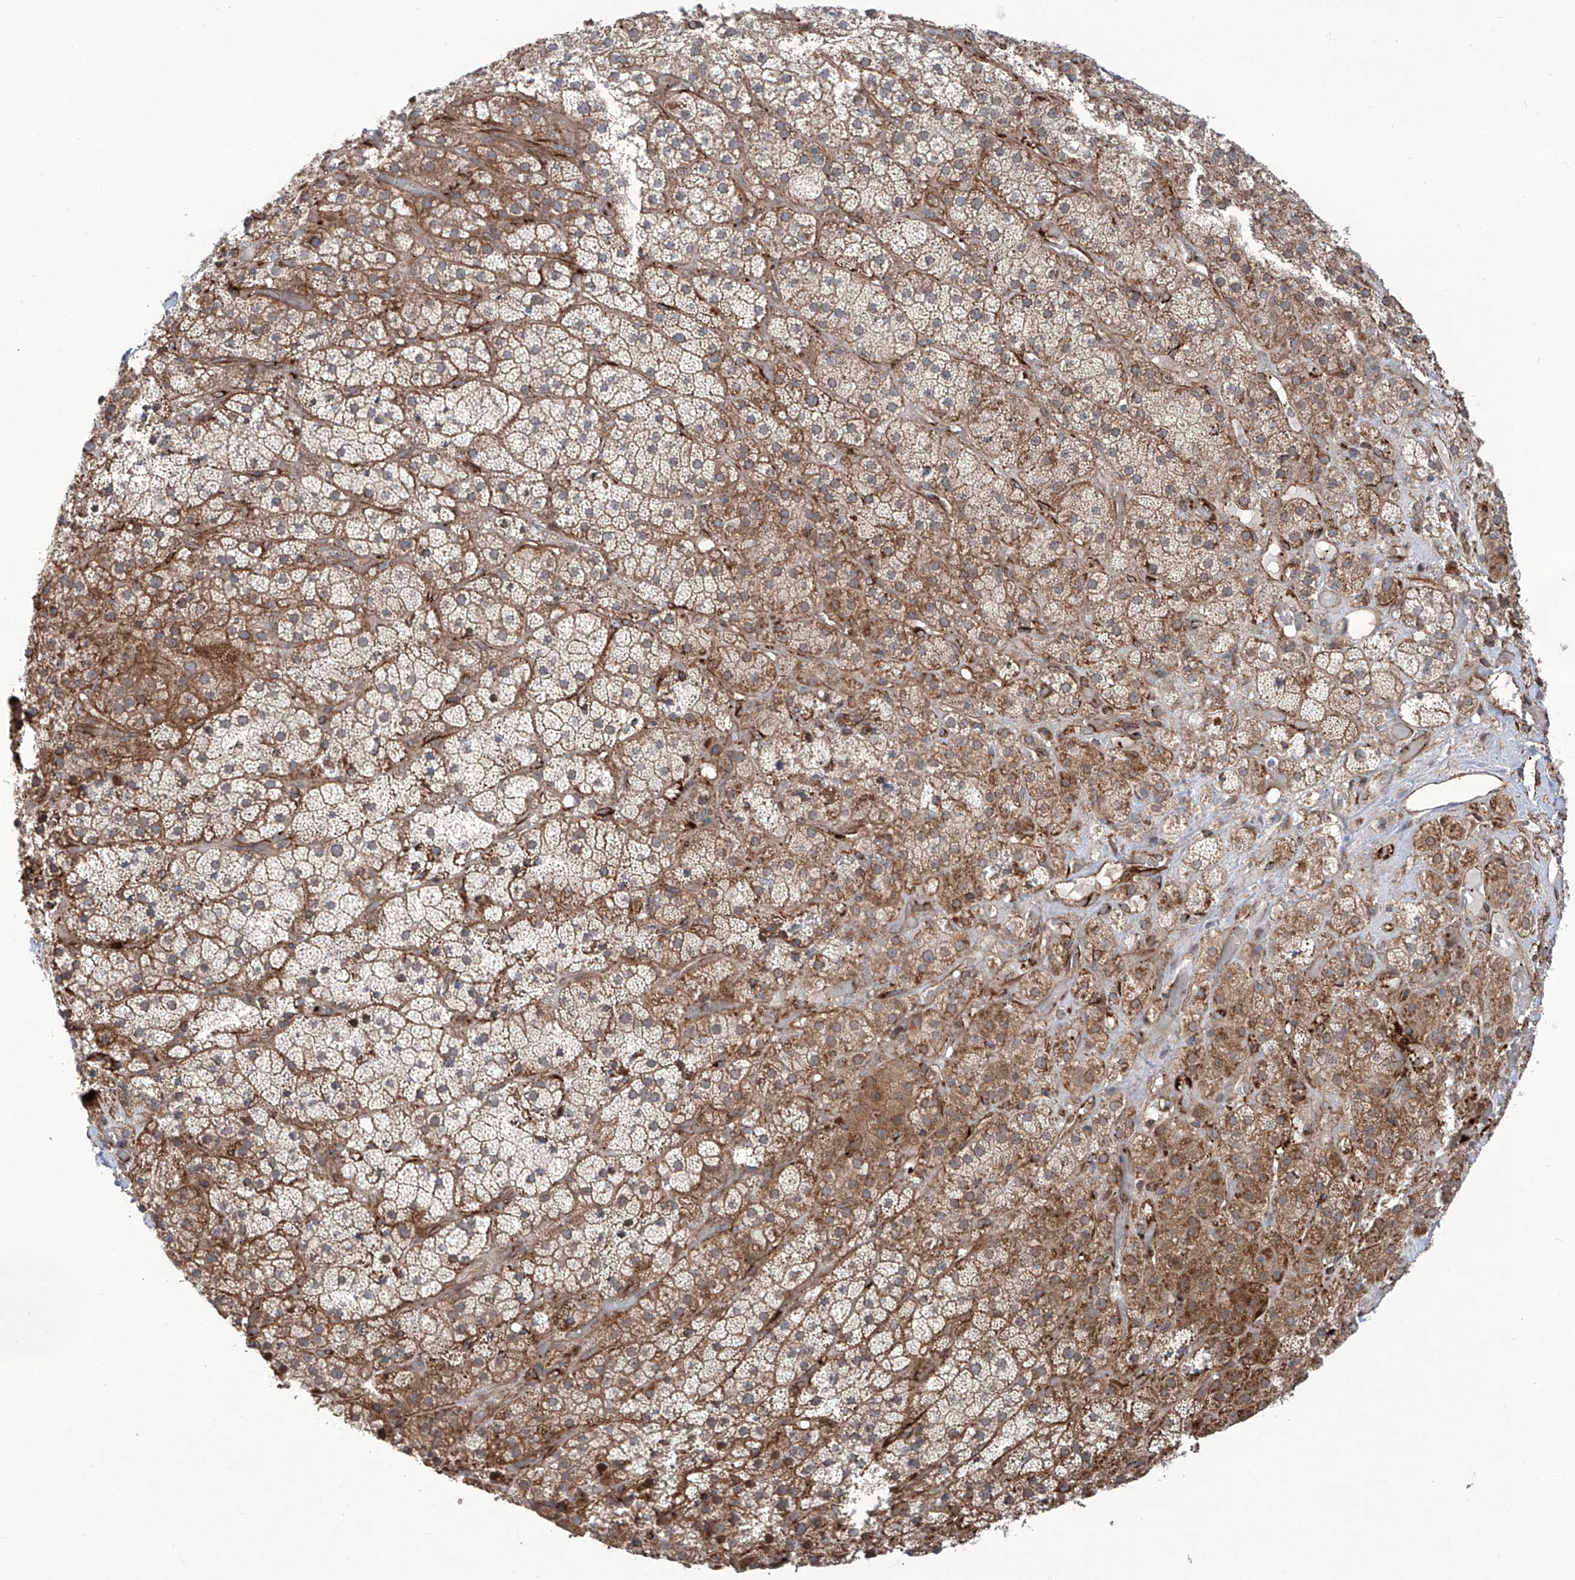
{"staining": {"intensity": "moderate", "quantity": ">75%", "location": "cytoplasmic/membranous"}, "tissue": "adrenal gland", "cell_type": "Glandular cells", "image_type": "normal", "snomed": [{"axis": "morphology", "description": "Normal tissue, NOS"}, {"axis": "topography", "description": "Adrenal gland"}], "caption": "Protein staining exhibits moderate cytoplasmic/membranous expression in about >75% of glandular cells in unremarkable adrenal gland.", "gene": "APAF1", "patient": {"sex": "male", "age": 57}}